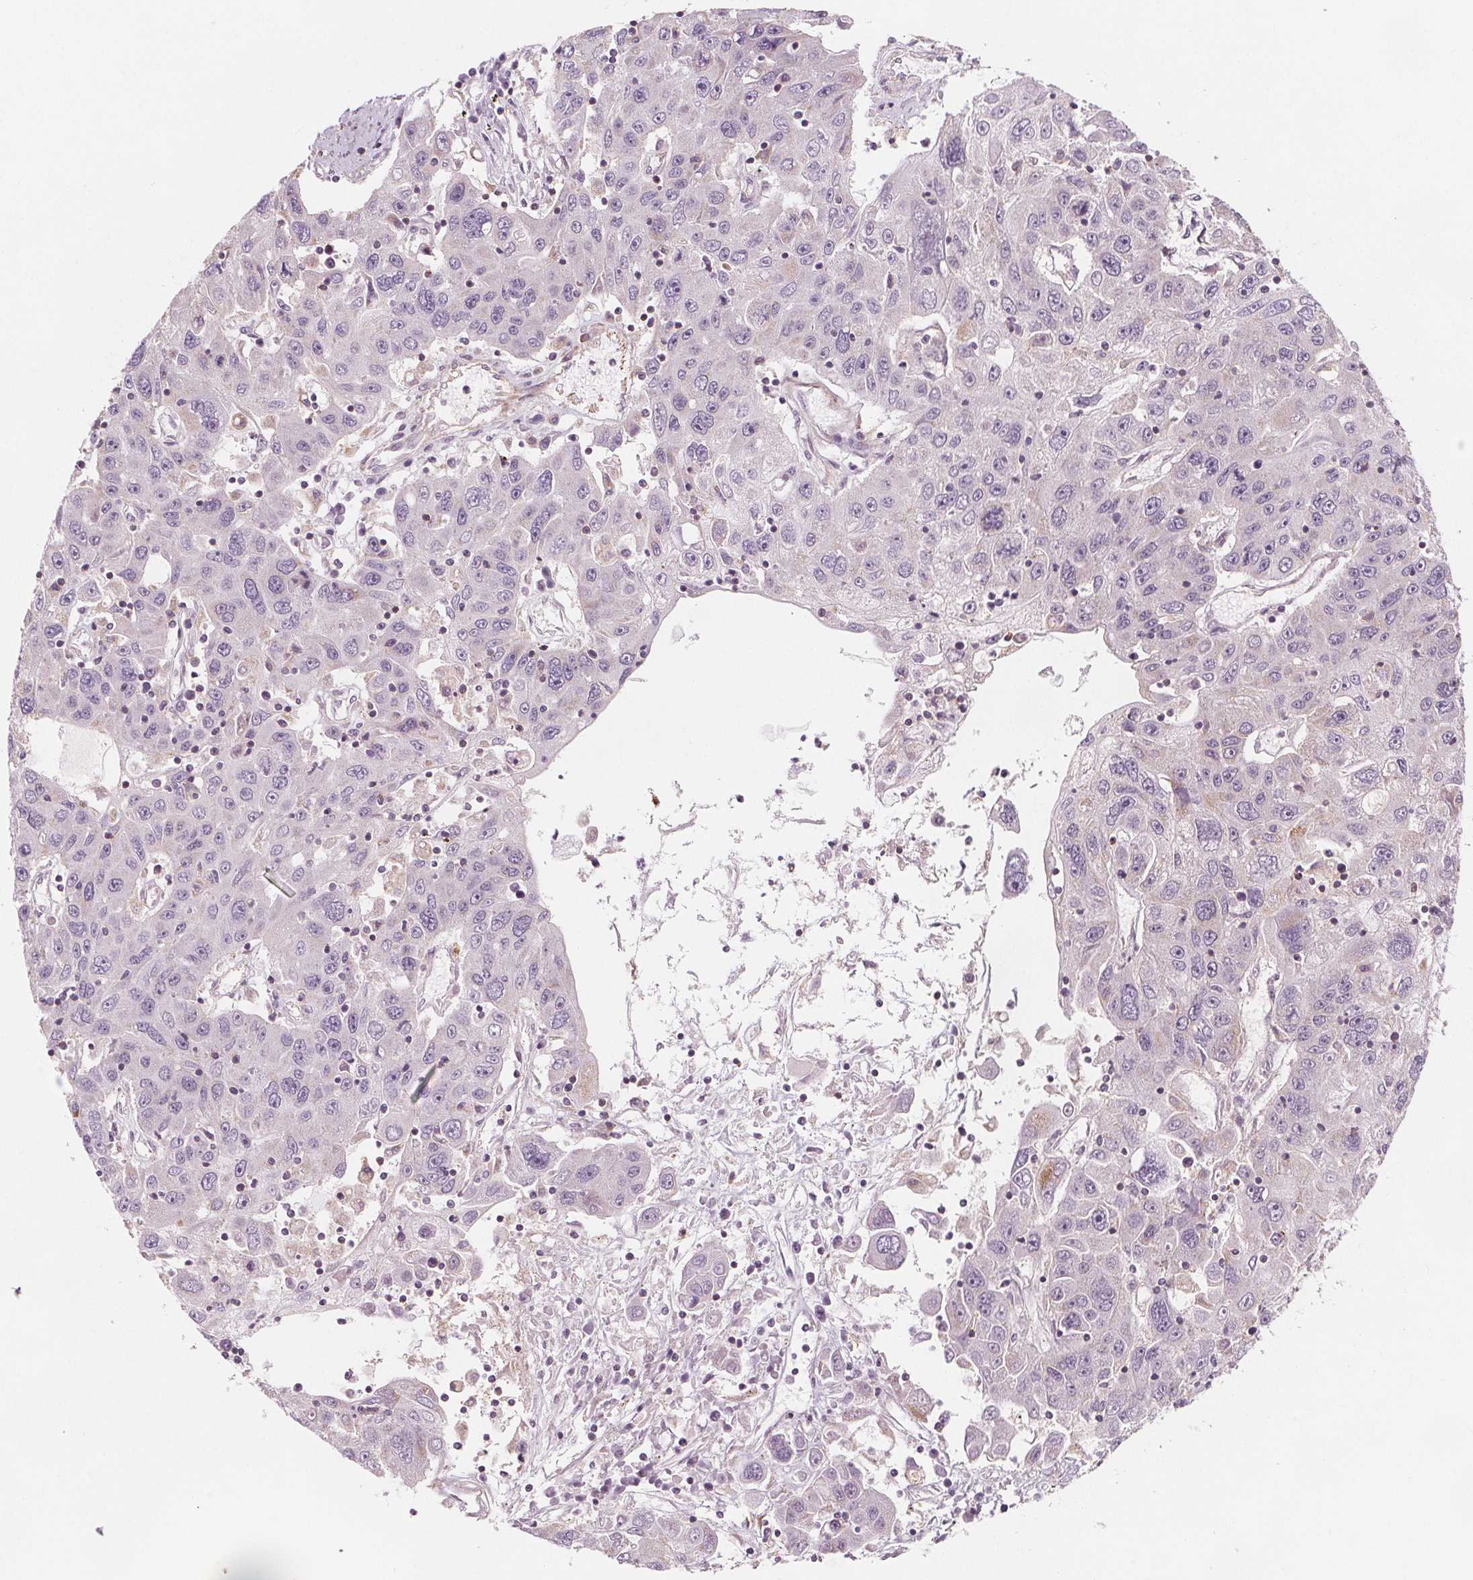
{"staining": {"intensity": "negative", "quantity": "none", "location": "none"}, "tissue": "stomach cancer", "cell_type": "Tumor cells", "image_type": "cancer", "snomed": [{"axis": "morphology", "description": "Adenocarcinoma, NOS"}, {"axis": "topography", "description": "Stomach"}], "caption": "This photomicrograph is of adenocarcinoma (stomach) stained with immunohistochemistry (IHC) to label a protein in brown with the nuclei are counter-stained blue. There is no positivity in tumor cells.", "gene": "ADAM33", "patient": {"sex": "male", "age": 56}}